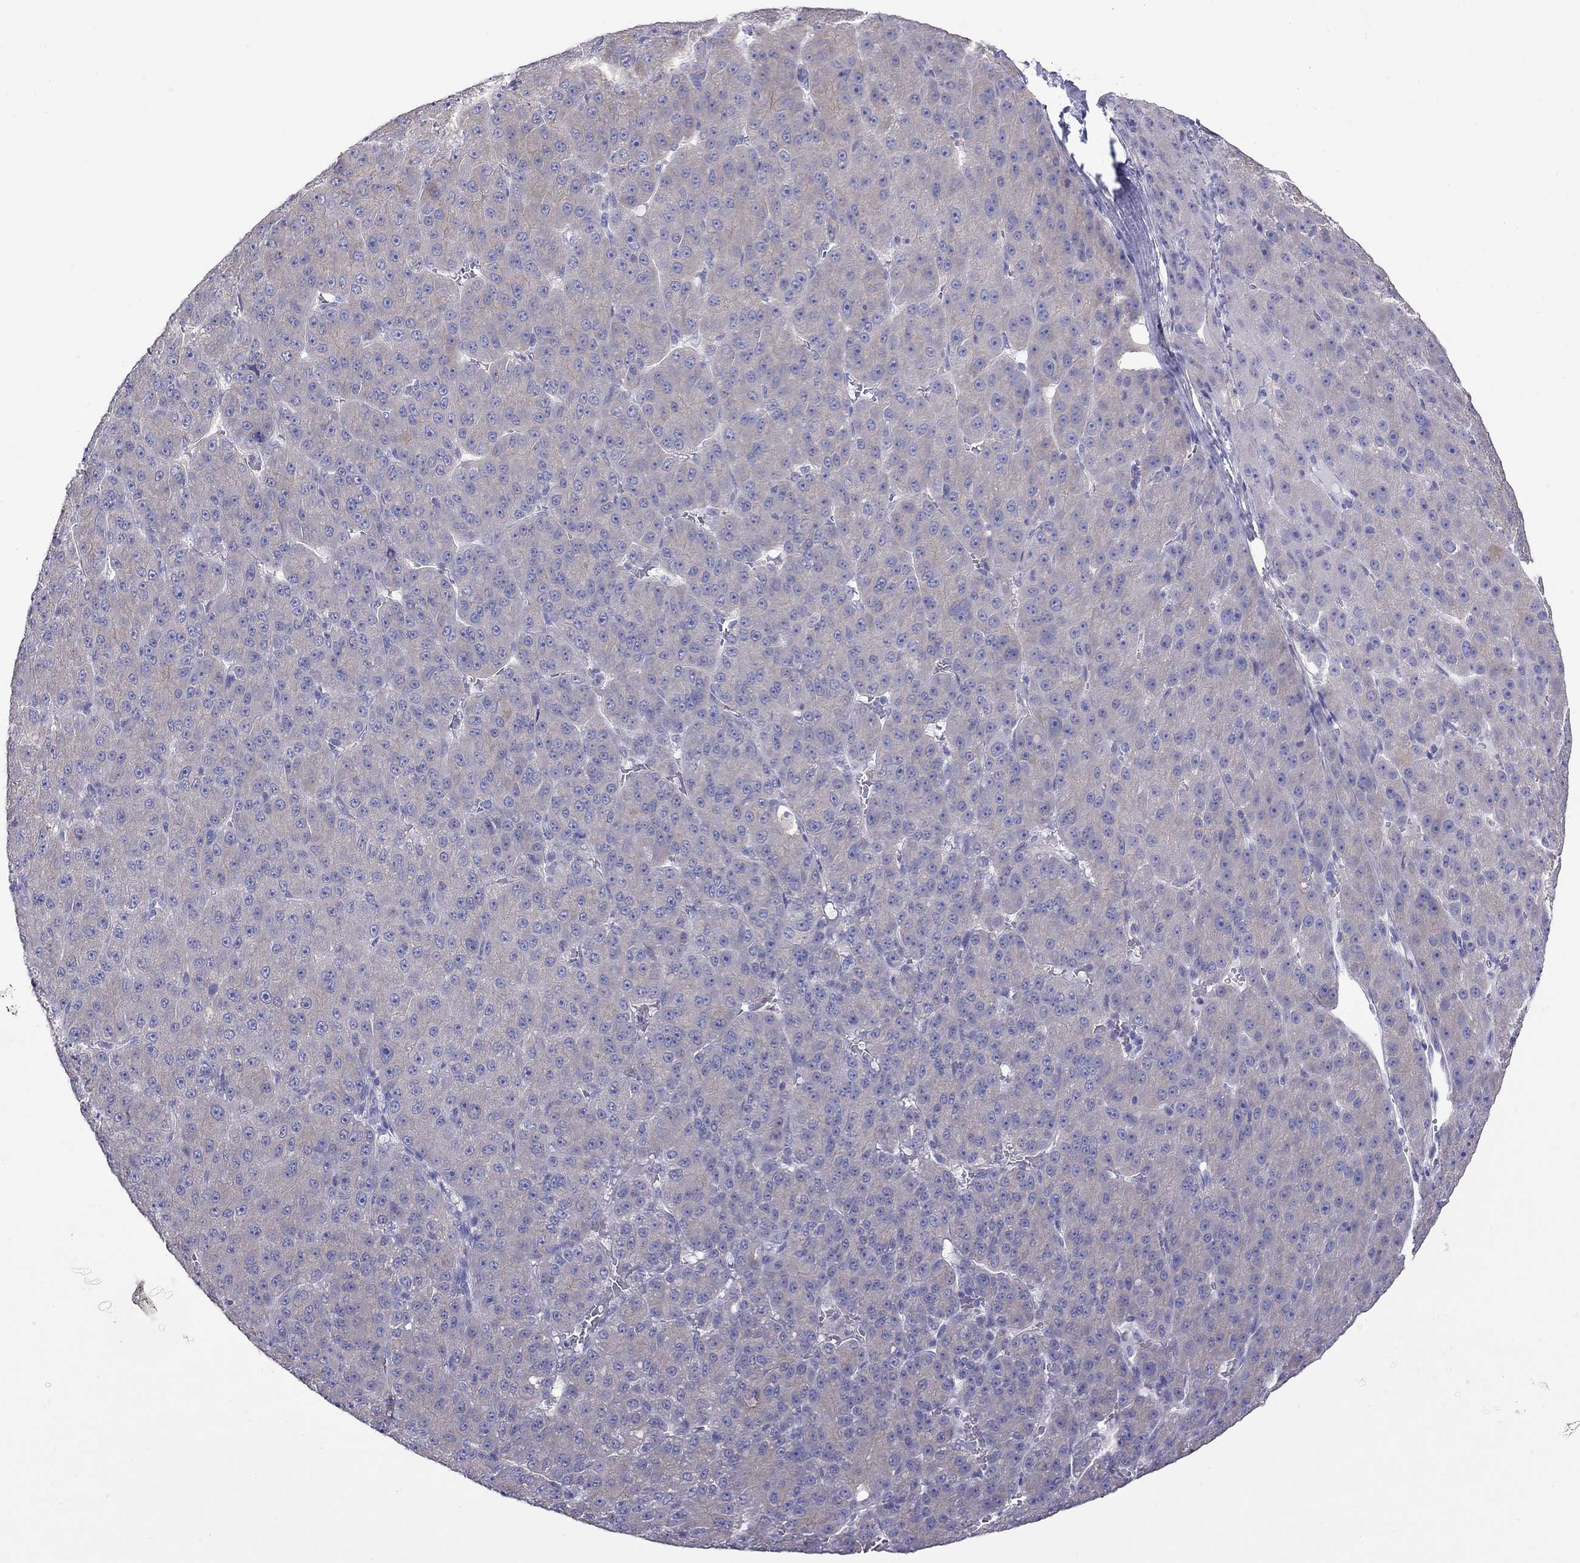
{"staining": {"intensity": "negative", "quantity": "none", "location": "none"}, "tissue": "liver cancer", "cell_type": "Tumor cells", "image_type": "cancer", "snomed": [{"axis": "morphology", "description": "Carcinoma, Hepatocellular, NOS"}, {"axis": "topography", "description": "Liver"}], "caption": "Tumor cells are negative for protein expression in human hepatocellular carcinoma (liver).", "gene": "ALOX15B", "patient": {"sex": "male", "age": 67}}